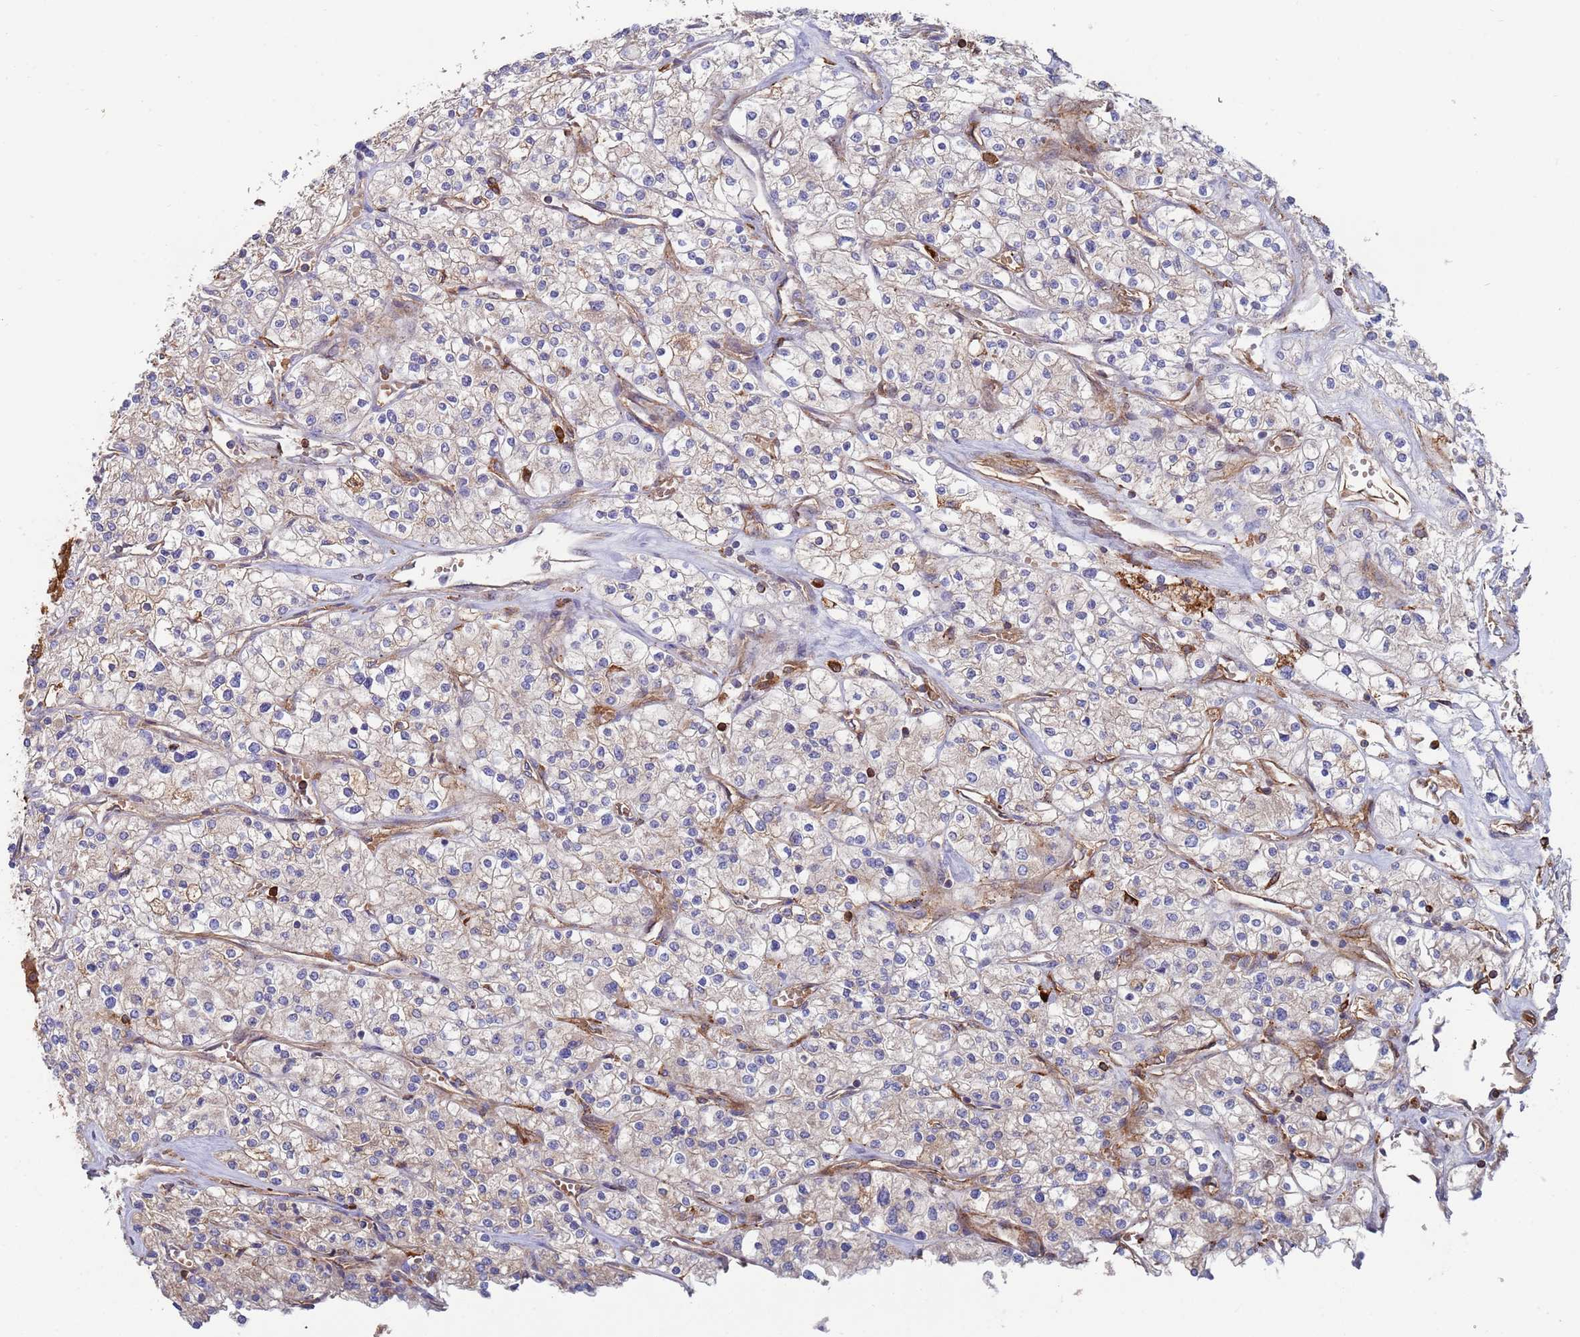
{"staining": {"intensity": "weak", "quantity": "25%-75%", "location": "cytoplasmic/membranous"}, "tissue": "renal cancer", "cell_type": "Tumor cells", "image_type": "cancer", "snomed": [{"axis": "morphology", "description": "Adenocarcinoma, NOS"}, {"axis": "topography", "description": "Kidney"}], "caption": "IHC of human renal cancer shows low levels of weak cytoplasmic/membranous expression in approximately 25%-75% of tumor cells.", "gene": "MALRD1", "patient": {"sex": "male", "age": 80}}